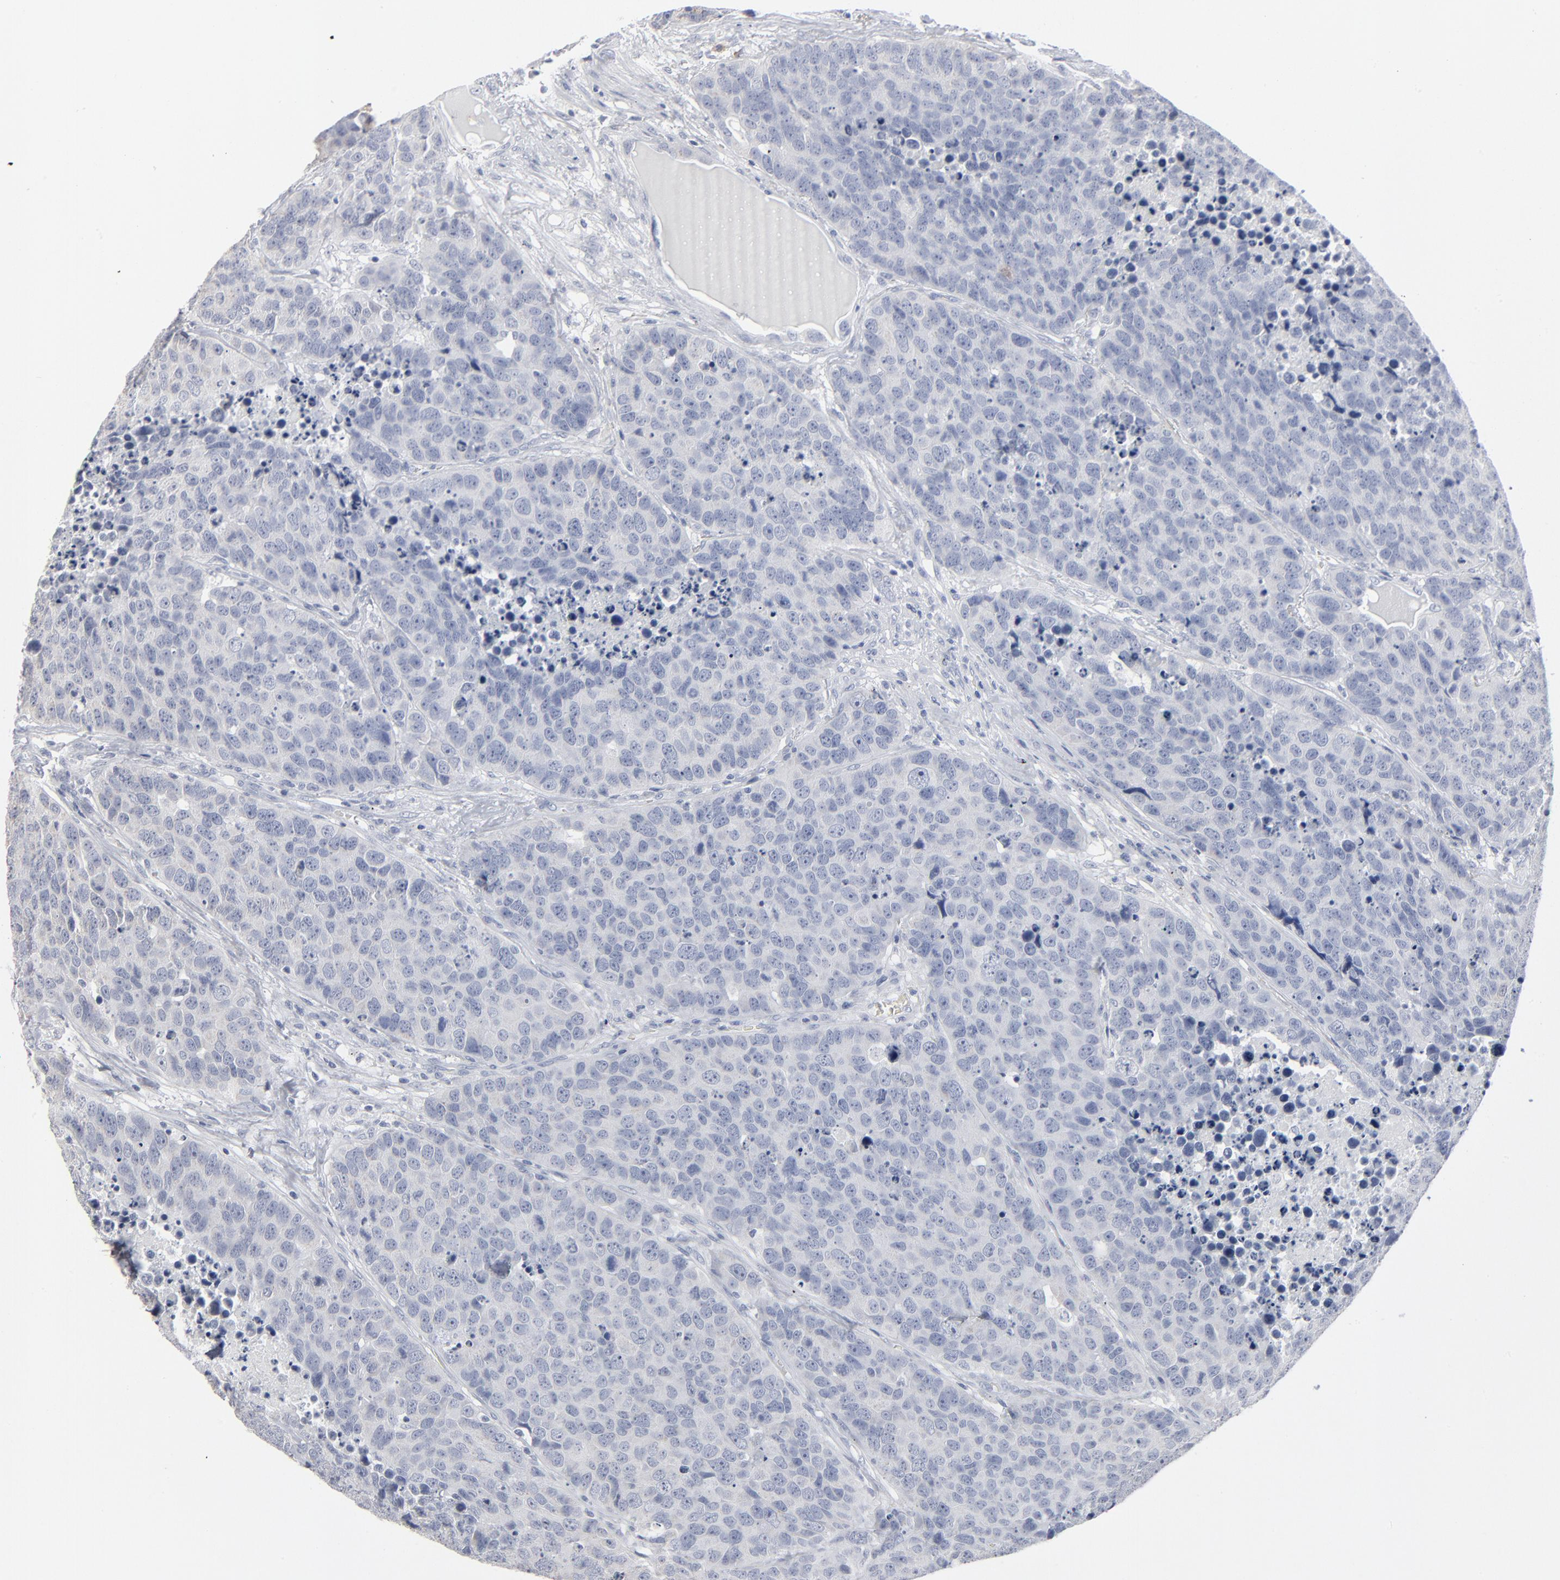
{"staining": {"intensity": "negative", "quantity": "none", "location": "none"}, "tissue": "carcinoid", "cell_type": "Tumor cells", "image_type": "cancer", "snomed": [{"axis": "morphology", "description": "Carcinoid, malignant, NOS"}, {"axis": "topography", "description": "Lung"}], "caption": "Immunohistochemistry (IHC) of malignant carcinoid shows no expression in tumor cells.", "gene": "PAGE1", "patient": {"sex": "male", "age": 60}}